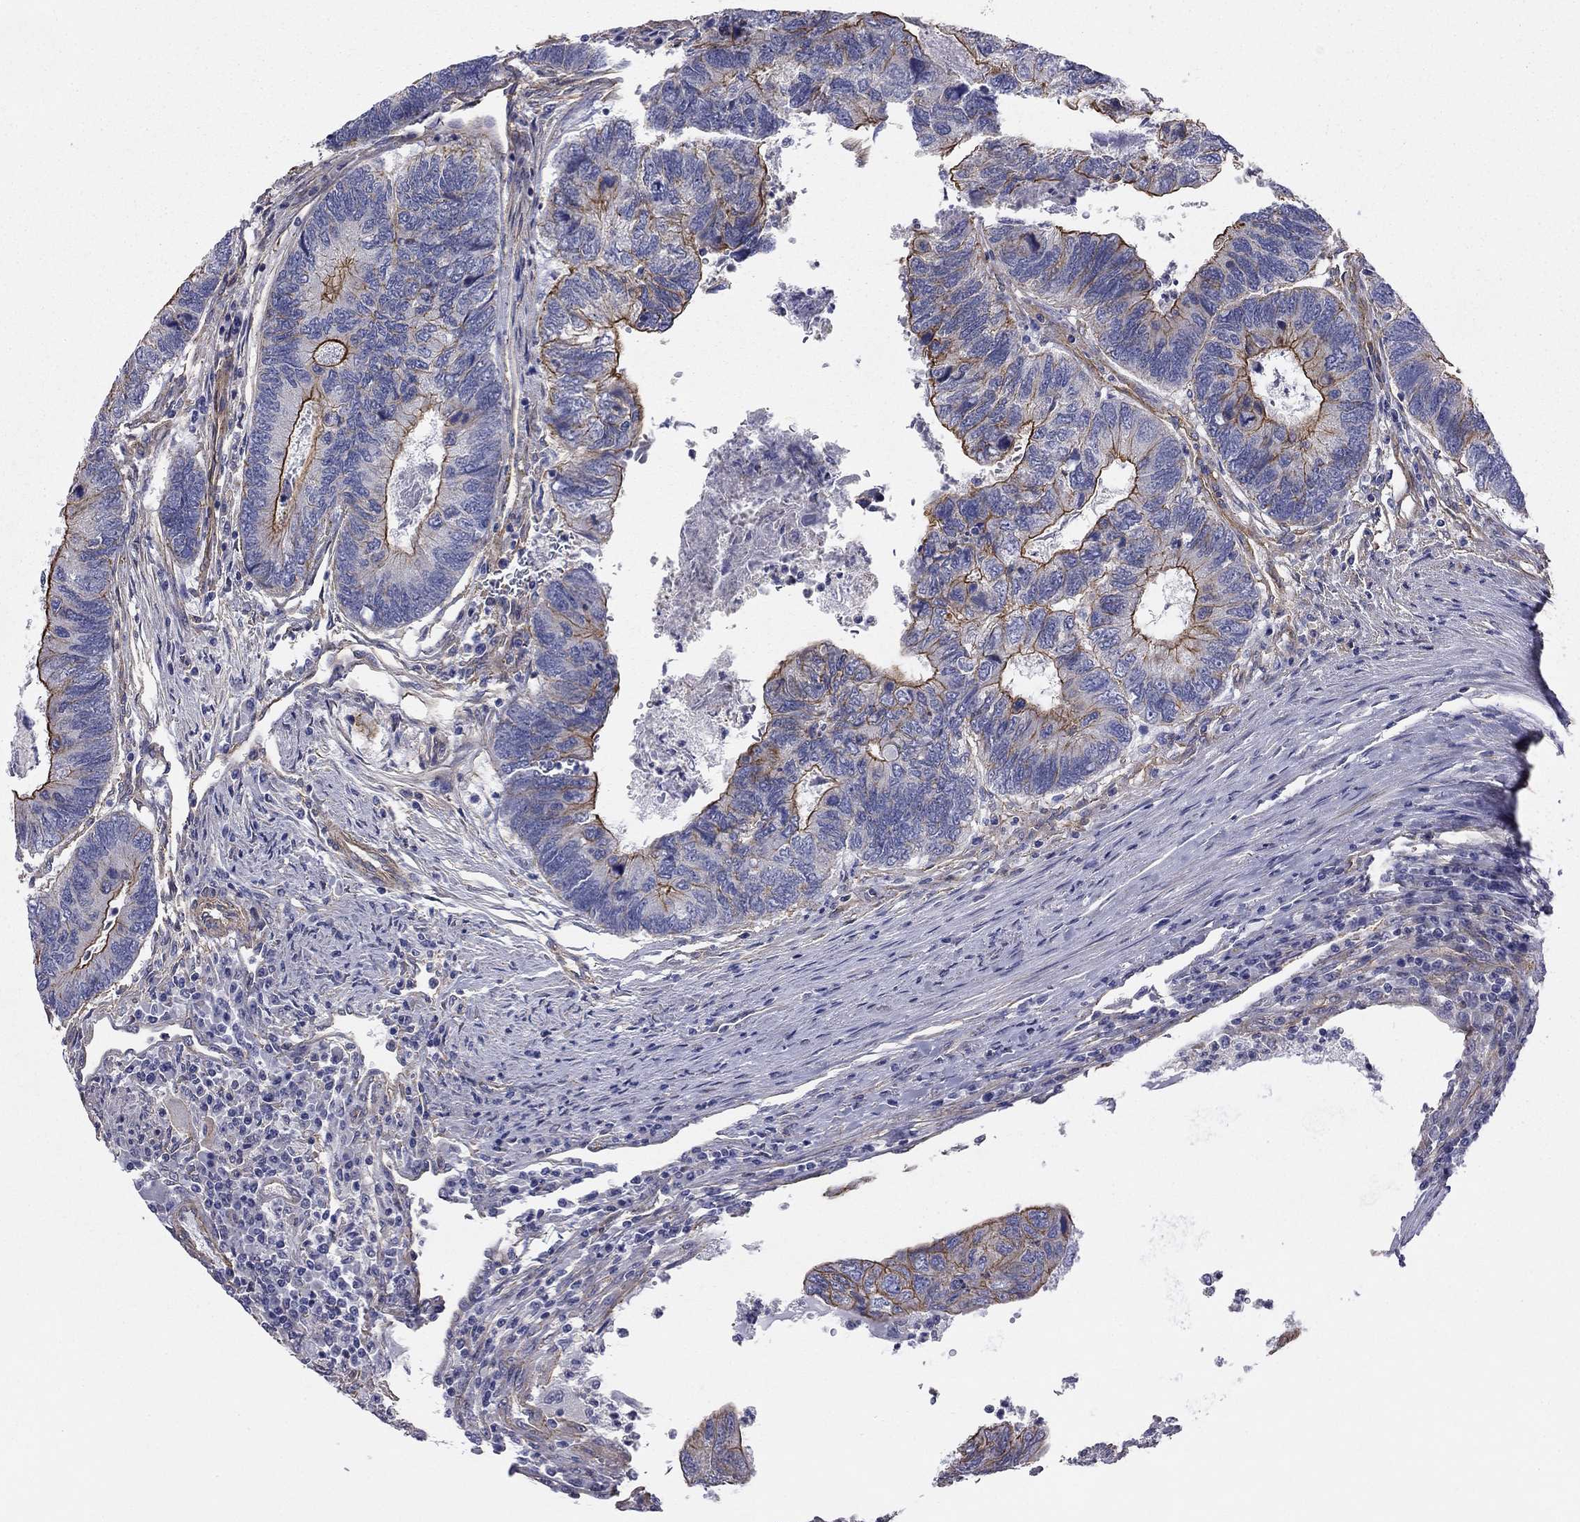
{"staining": {"intensity": "strong", "quantity": "25%-75%", "location": "cytoplasmic/membranous"}, "tissue": "colorectal cancer", "cell_type": "Tumor cells", "image_type": "cancer", "snomed": [{"axis": "morphology", "description": "Adenocarcinoma, NOS"}, {"axis": "topography", "description": "Colon"}], "caption": "Protein staining of colorectal cancer (adenocarcinoma) tissue displays strong cytoplasmic/membranous staining in approximately 25%-75% of tumor cells. (Stains: DAB in brown, nuclei in blue, Microscopy: brightfield microscopy at high magnification).", "gene": "TCHH", "patient": {"sex": "female", "age": 67}}